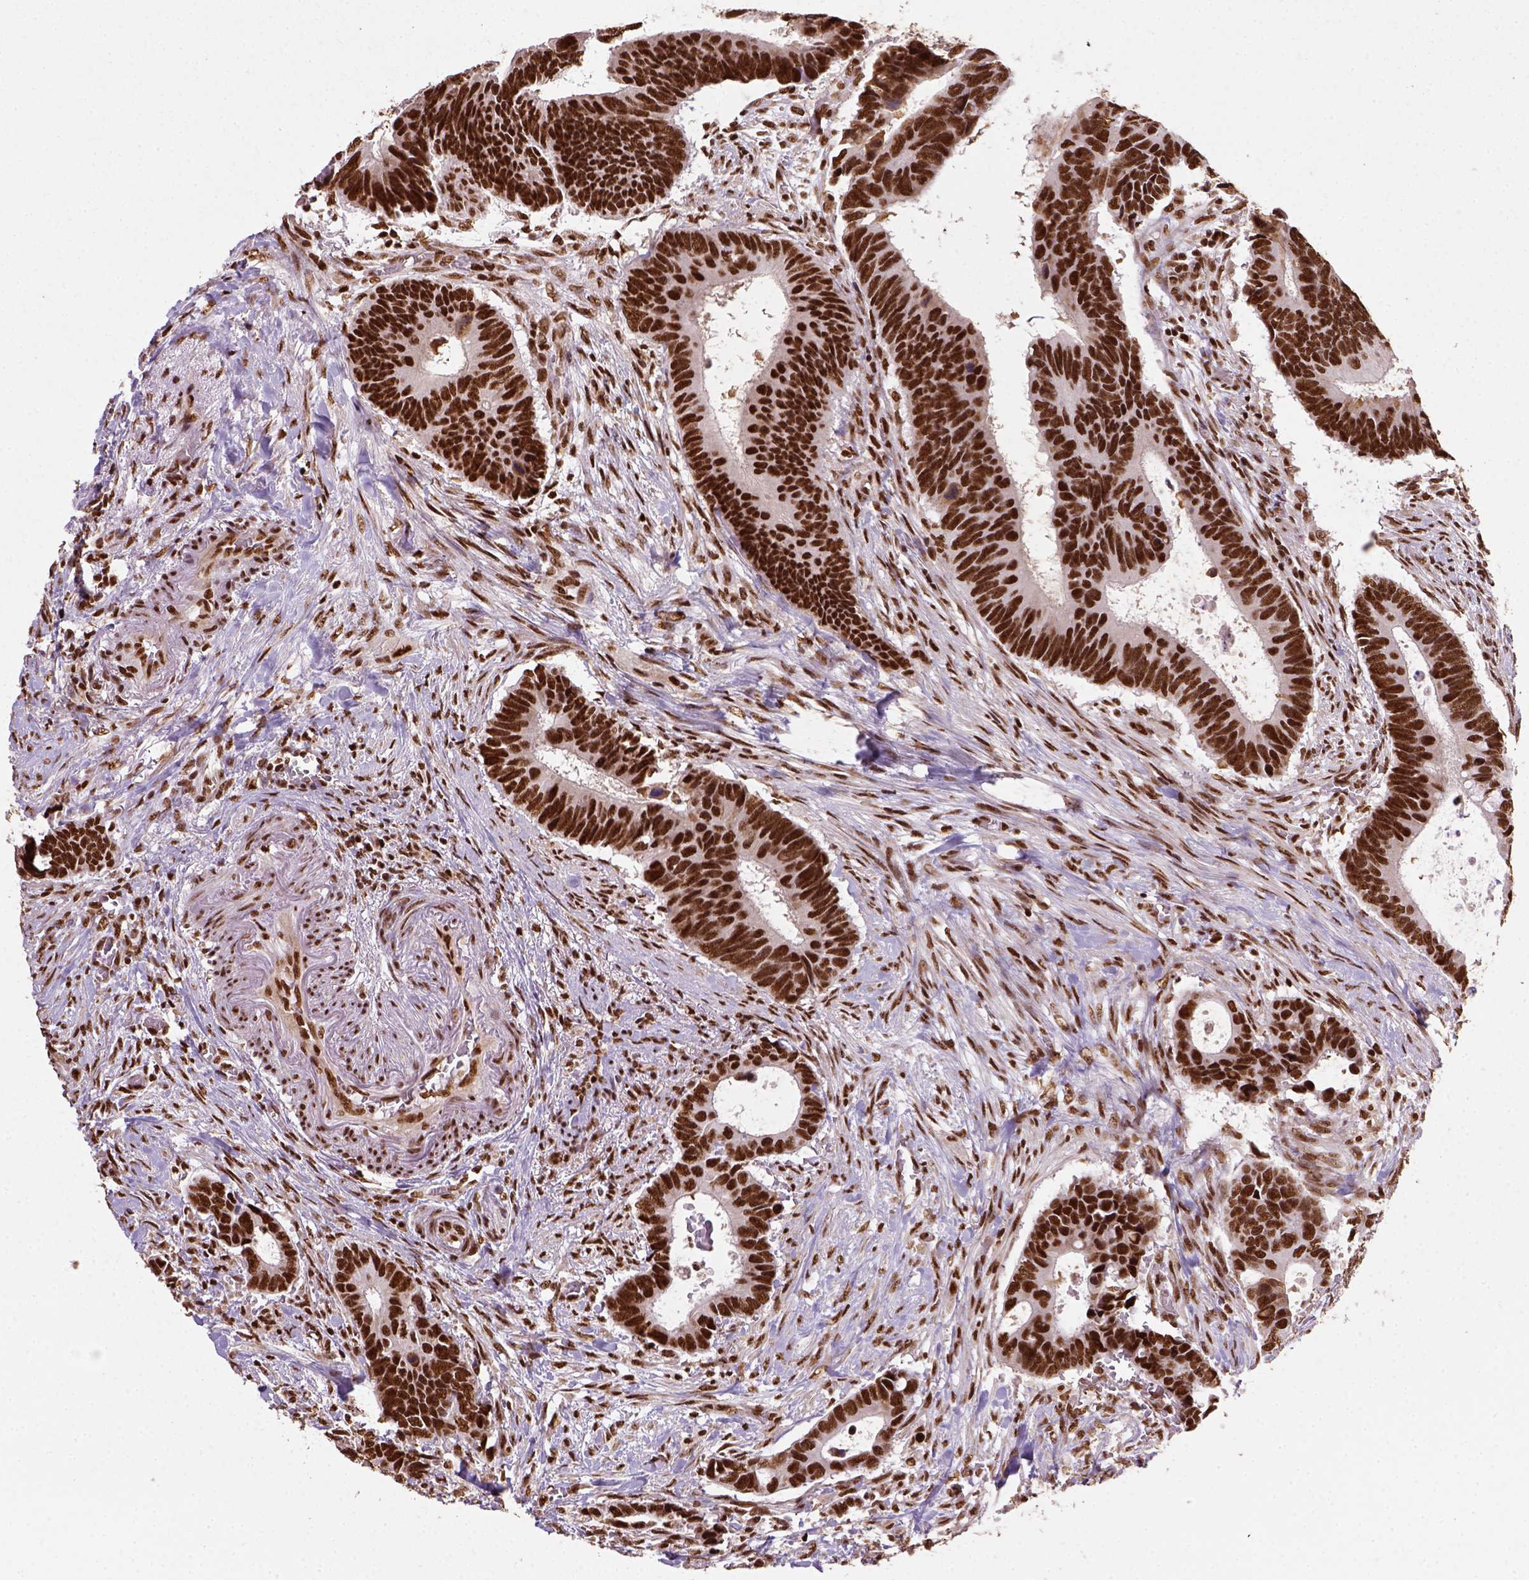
{"staining": {"intensity": "strong", "quantity": ">75%", "location": "nuclear"}, "tissue": "colorectal cancer", "cell_type": "Tumor cells", "image_type": "cancer", "snomed": [{"axis": "morphology", "description": "Adenocarcinoma, NOS"}, {"axis": "topography", "description": "Colon"}], "caption": "Protein staining demonstrates strong nuclear expression in about >75% of tumor cells in adenocarcinoma (colorectal).", "gene": "CCAR1", "patient": {"sex": "male", "age": 49}}